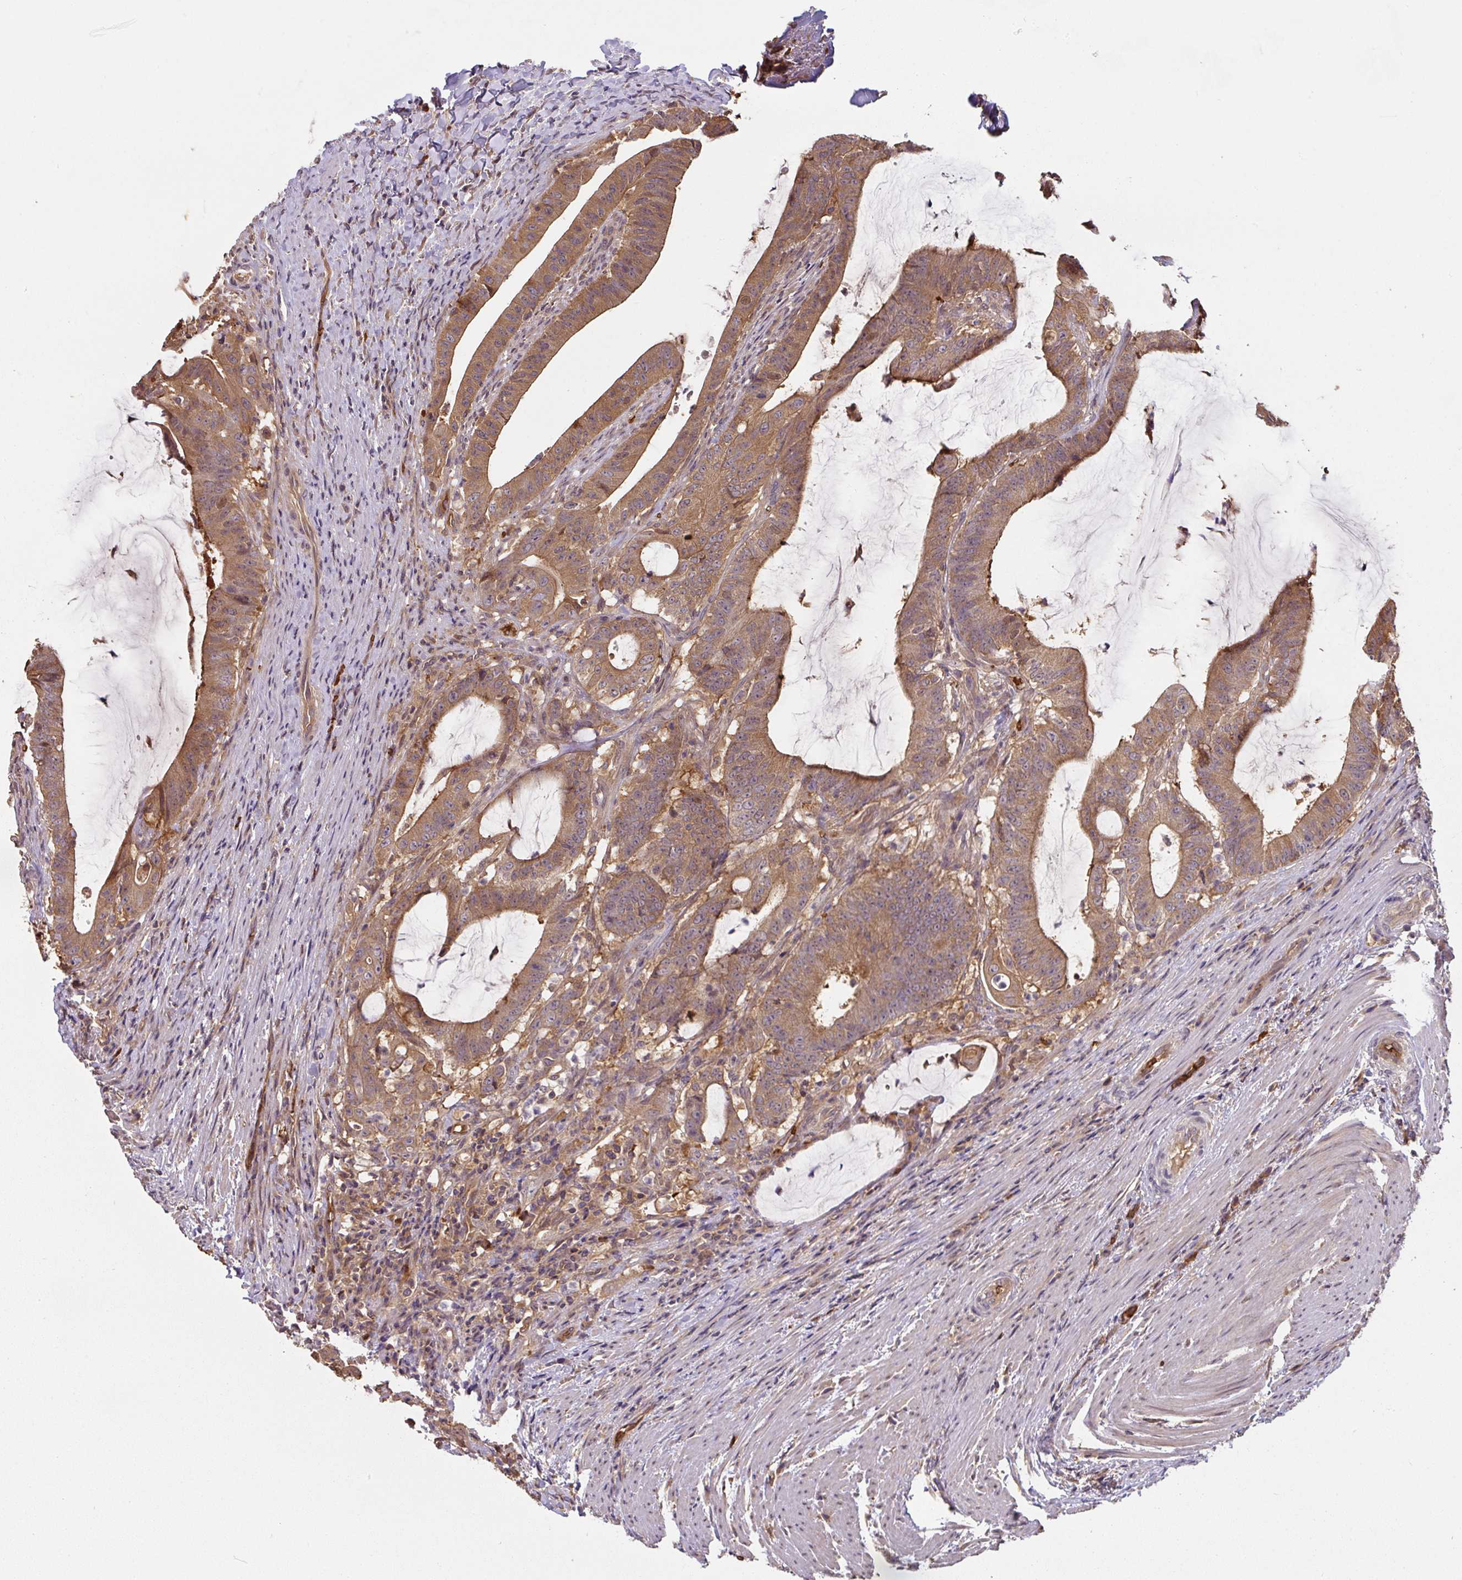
{"staining": {"intensity": "moderate", "quantity": ">75%", "location": "cytoplasmic/membranous"}, "tissue": "colorectal cancer", "cell_type": "Tumor cells", "image_type": "cancer", "snomed": [{"axis": "morphology", "description": "Adenocarcinoma, NOS"}, {"axis": "topography", "description": "Colon"}], "caption": "A brown stain labels moderate cytoplasmic/membranous expression of a protein in colorectal cancer (adenocarcinoma) tumor cells.", "gene": "ST13", "patient": {"sex": "female", "age": 43}}